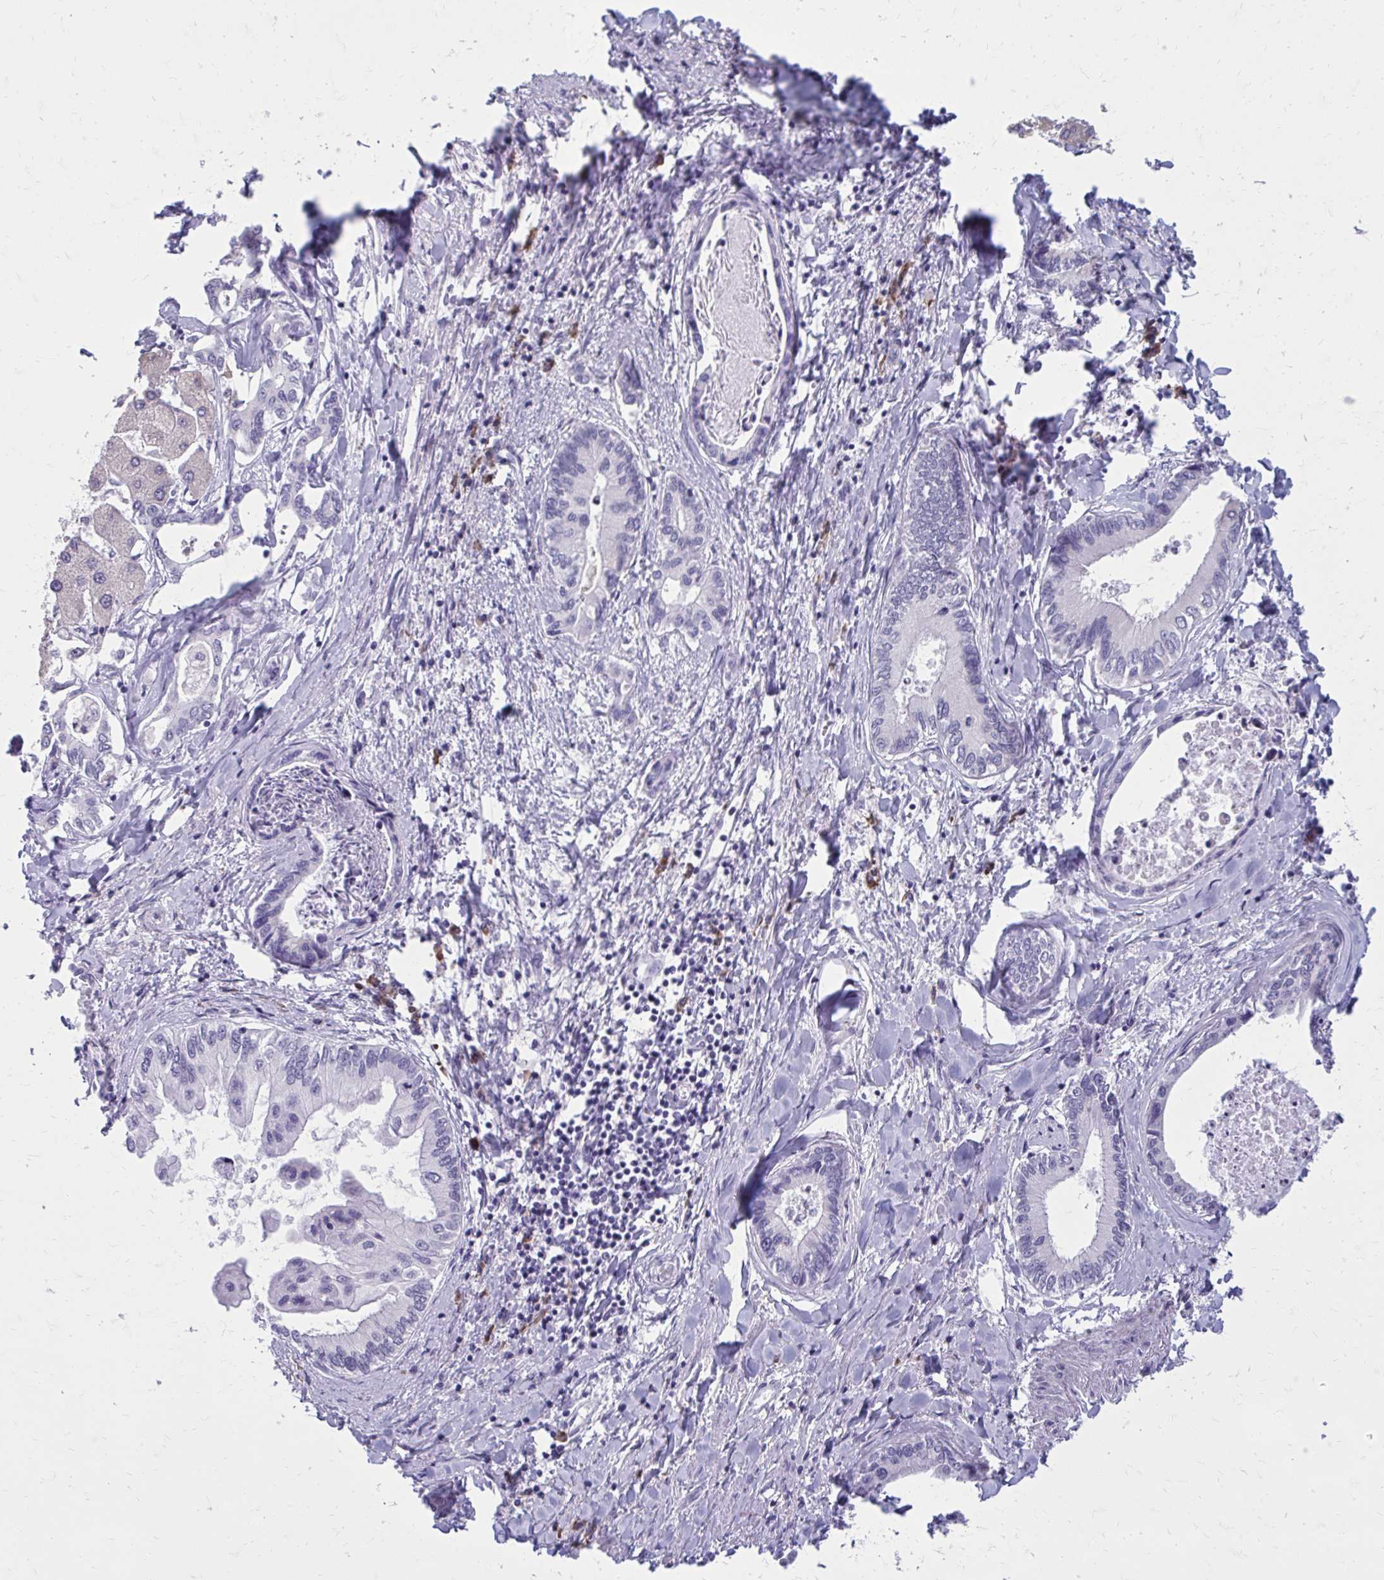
{"staining": {"intensity": "negative", "quantity": "none", "location": "none"}, "tissue": "liver cancer", "cell_type": "Tumor cells", "image_type": "cancer", "snomed": [{"axis": "morphology", "description": "Cholangiocarcinoma"}, {"axis": "topography", "description": "Liver"}], "caption": "Immunohistochemistry of human liver cancer (cholangiocarcinoma) demonstrates no staining in tumor cells.", "gene": "PROSER1", "patient": {"sex": "male", "age": 66}}